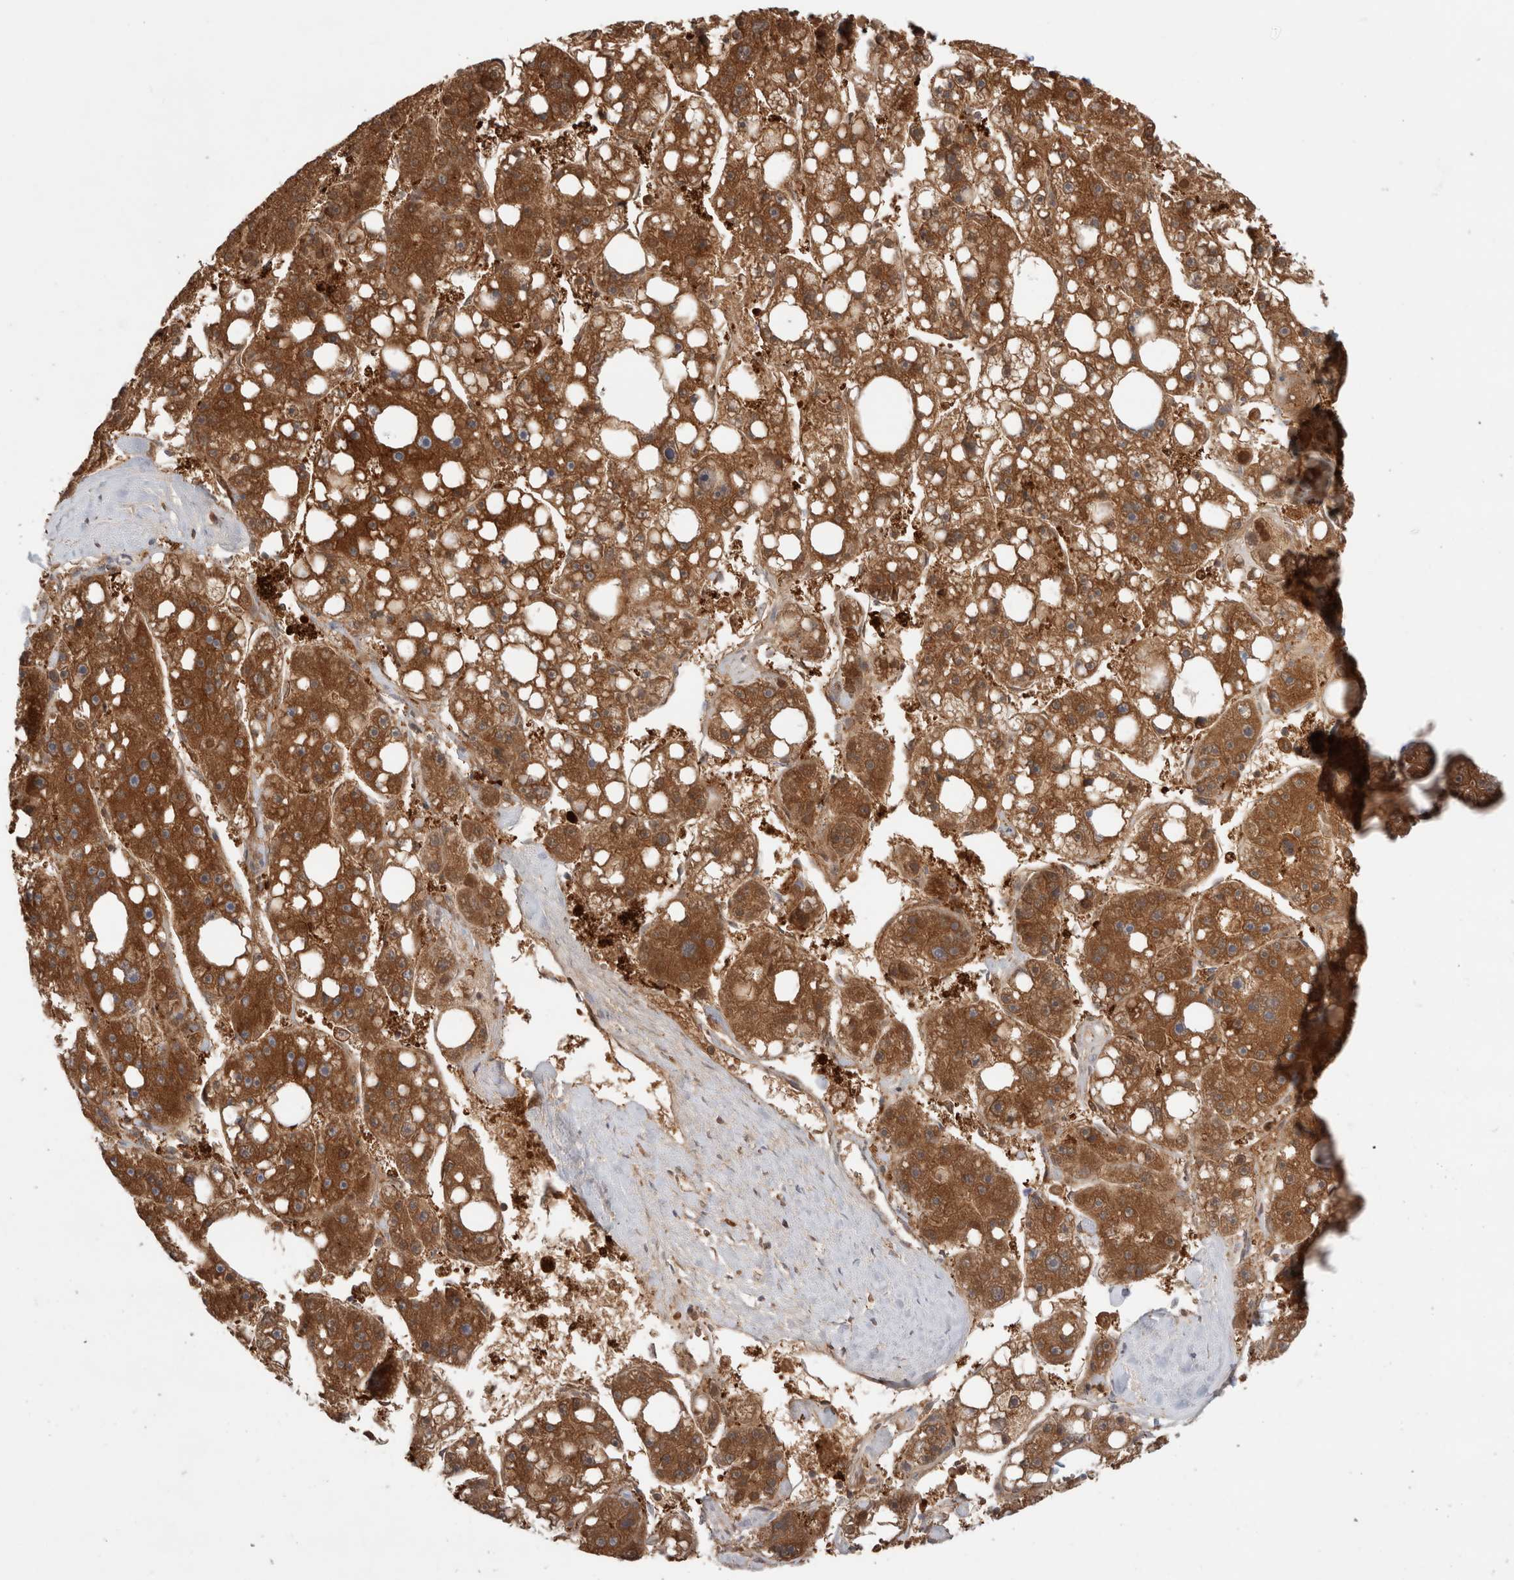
{"staining": {"intensity": "strong", "quantity": ">75%", "location": "cytoplasmic/membranous"}, "tissue": "liver cancer", "cell_type": "Tumor cells", "image_type": "cancer", "snomed": [{"axis": "morphology", "description": "Carcinoma, Hepatocellular, NOS"}, {"axis": "topography", "description": "Liver"}], "caption": "Immunohistochemical staining of liver cancer reveals high levels of strong cytoplasmic/membranous protein positivity in approximately >75% of tumor cells.", "gene": "KLHL14", "patient": {"sex": "female", "age": 61}}